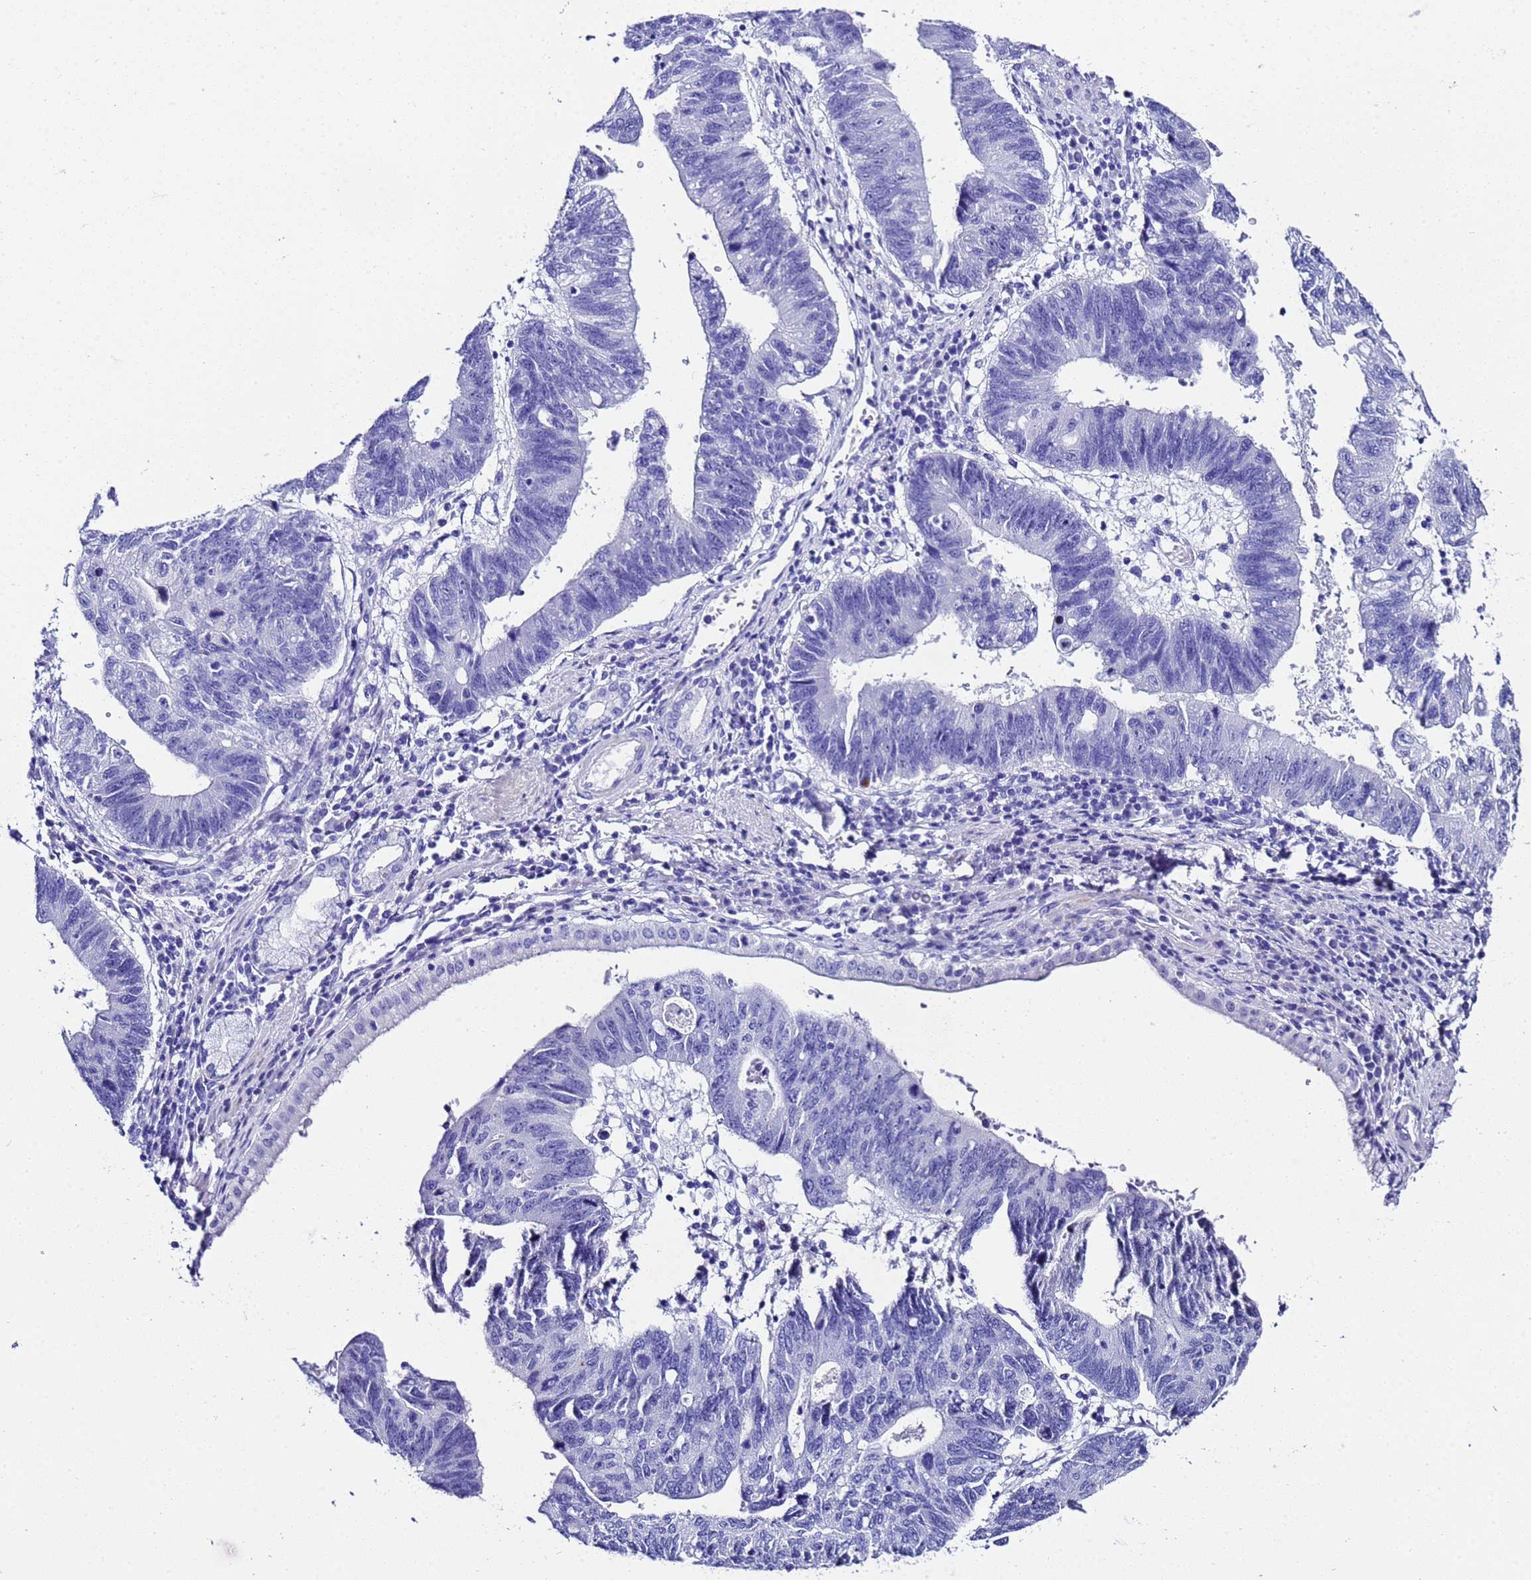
{"staining": {"intensity": "negative", "quantity": "none", "location": "none"}, "tissue": "stomach cancer", "cell_type": "Tumor cells", "image_type": "cancer", "snomed": [{"axis": "morphology", "description": "Adenocarcinoma, NOS"}, {"axis": "topography", "description": "Stomach"}], "caption": "A high-resolution image shows immunohistochemistry (IHC) staining of adenocarcinoma (stomach), which demonstrates no significant expression in tumor cells.", "gene": "UGT2B10", "patient": {"sex": "male", "age": 59}}